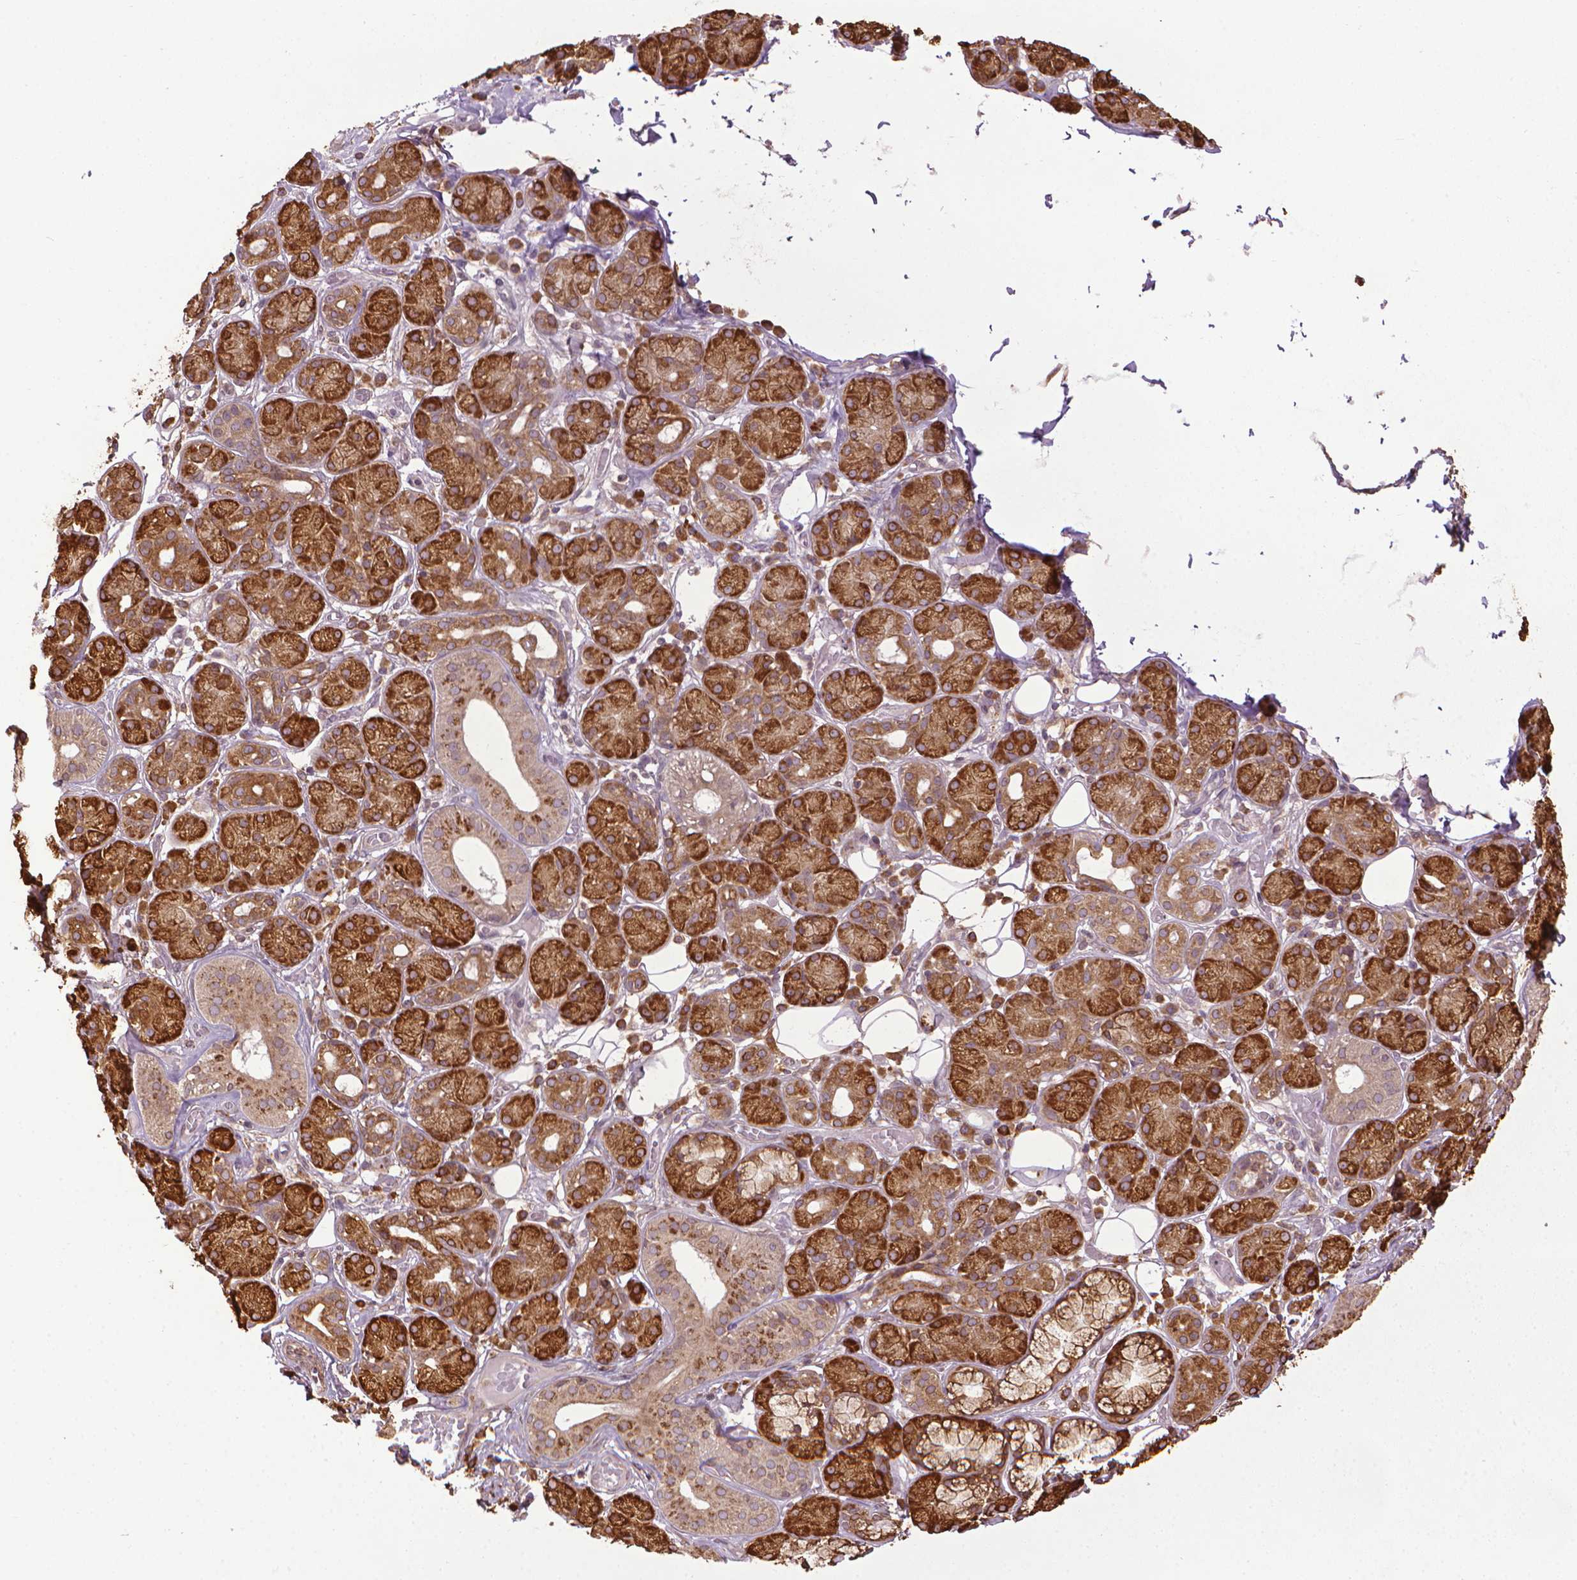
{"staining": {"intensity": "strong", "quantity": ">75%", "location": "cytoplasmic/membranous"}, "tissue": "salivary gland", "cell_type": "Glandular cells", "image_type": "normal", "snomed": [{"axis": "morphology", "description": "Normal tissue, NOS"}, {"axis": "topography", "description": "Salivary gland"}, {"axis": "topography", "description": "Peripheral nerve tissue"}], "caption": "This is a micrograph of immunohistochemistry staining of unremarkable salivary gland, which shows strong staining in the cytoplasmic/membranous of glandular cells.", "gene": "GAS1", "patient": {"sex": "male", "age": 71}}